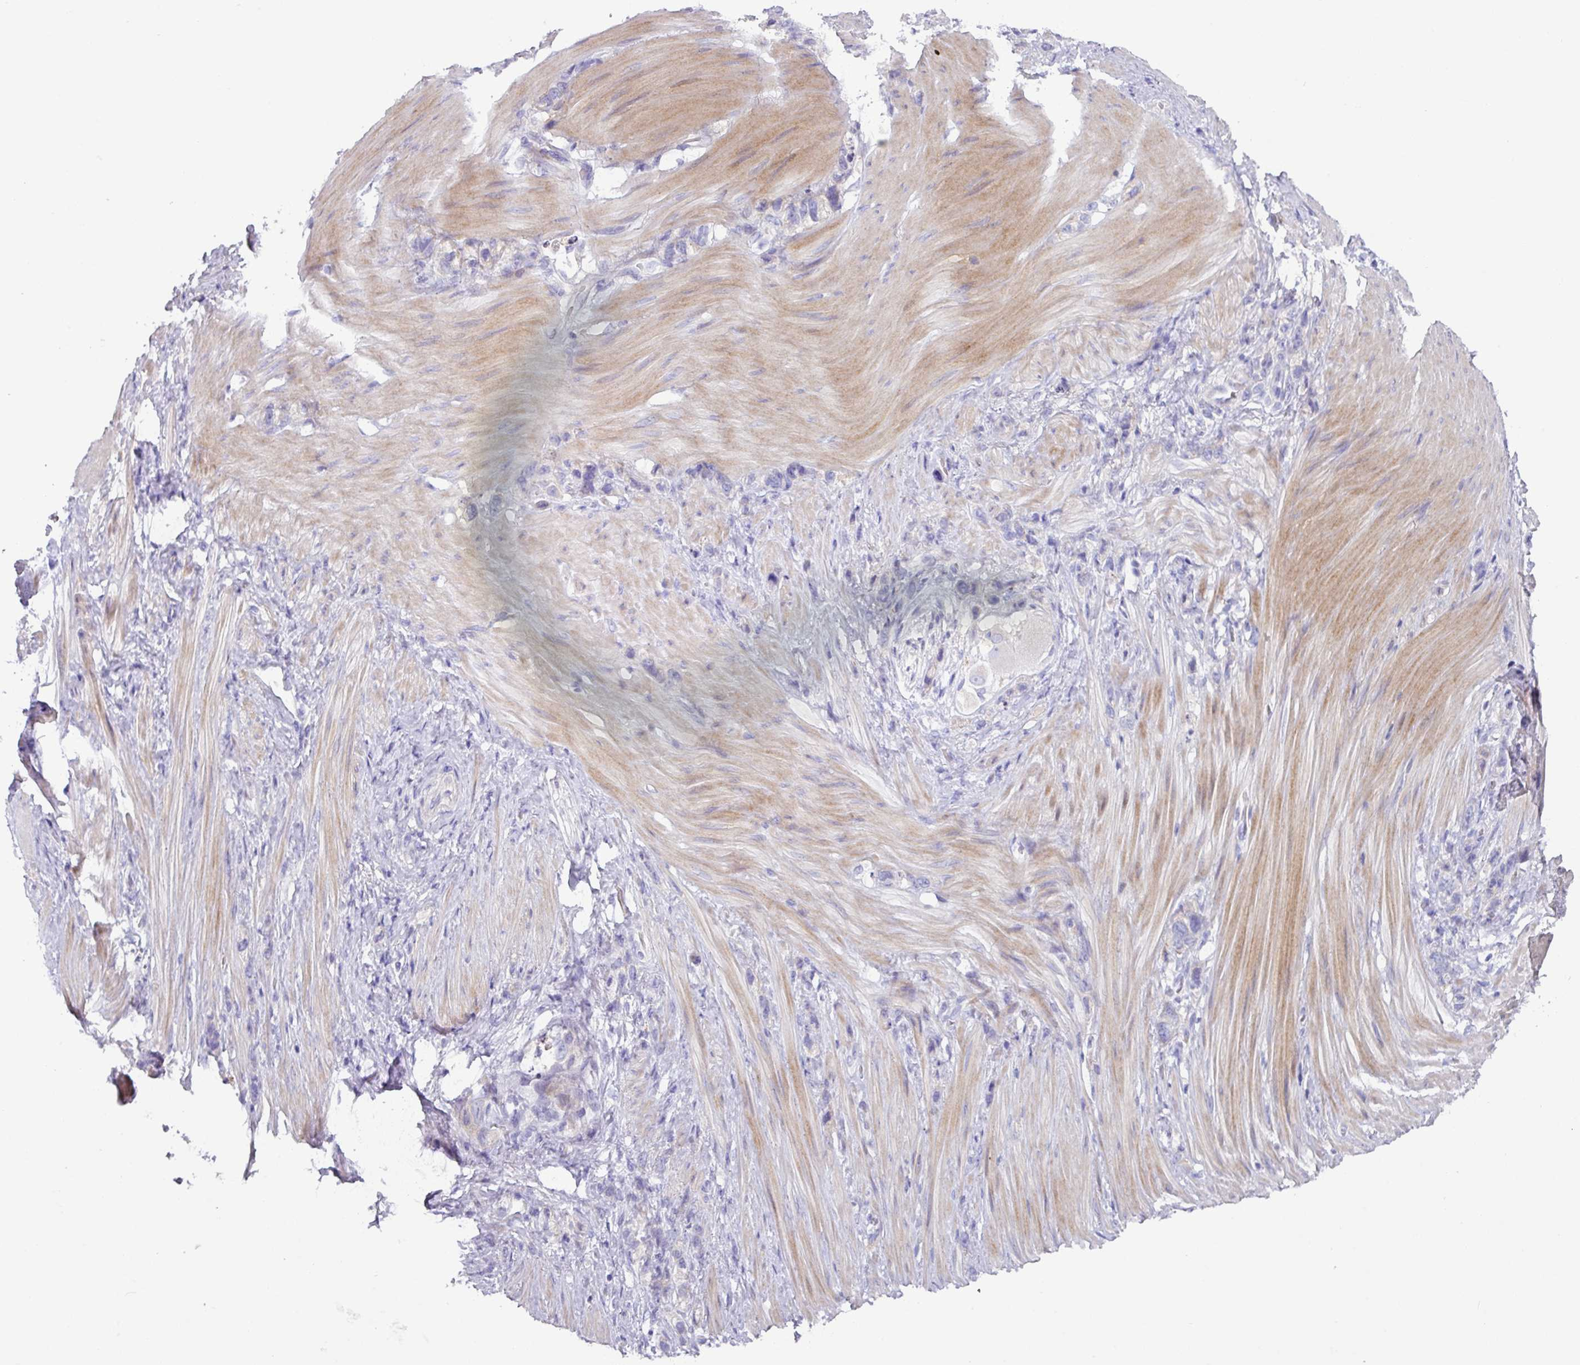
{"staining": {"intensity": "negative", "quantity": "none", "location": "none"}, "tissue": "stomach cancer", "cell_type": "Tumor cells", "image_type": "cancer", "snomed": [{"axis": "morphology", "description": "Adenocarcinoma, NOS"}, {"axis": "topography", "description": "Stomach"}], "caption": "High magnification brightfield microscopy of adenocarcinoma (stomach) stained with DAB (brown) and counterstained with hematoxylin (blue): tumor cells show no significant positivity.", "gene": "RGS16", "patient": {"sex": "female", "age": 65}}